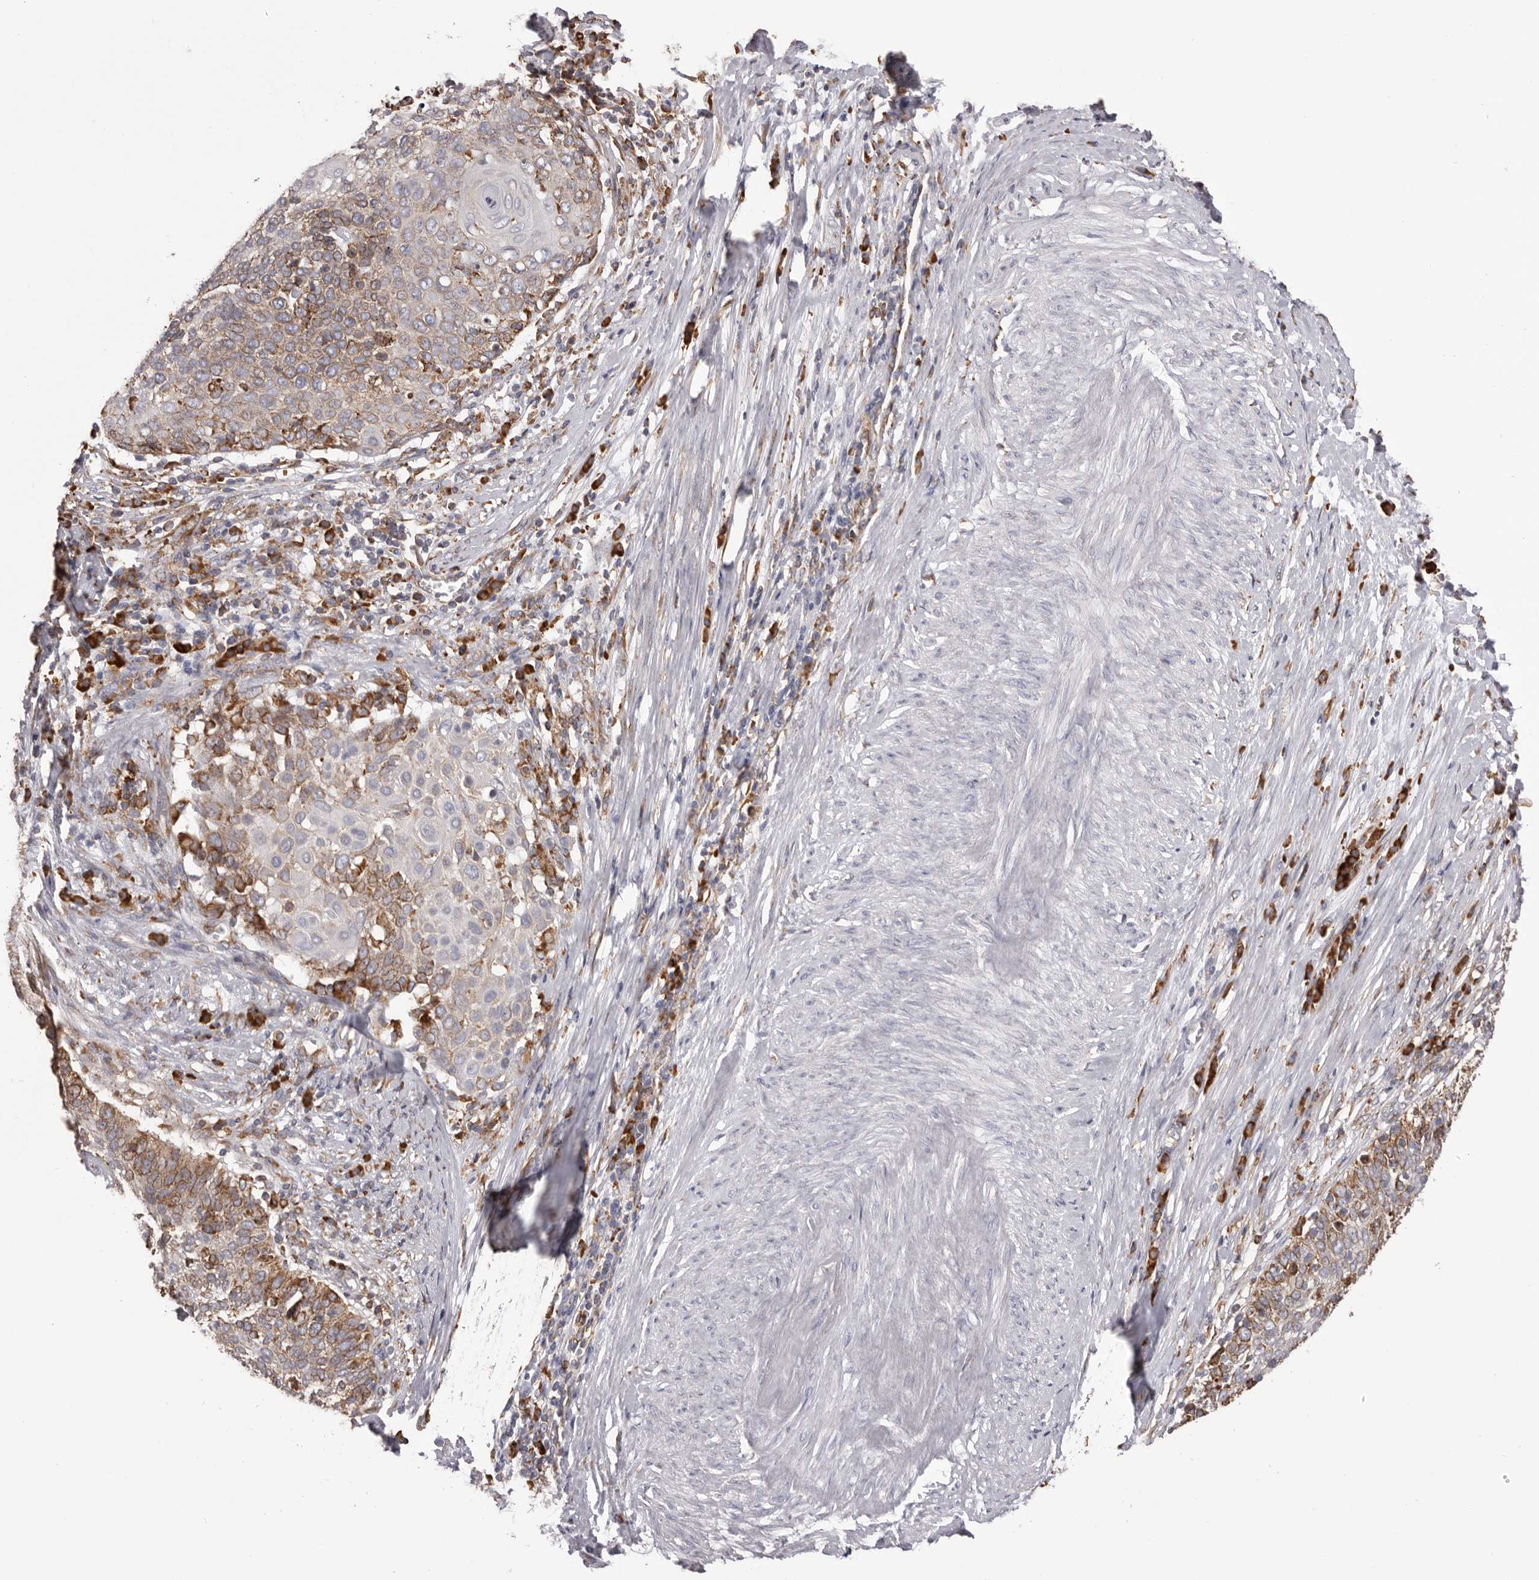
{"staining": {"intensity": "moderate", "quantity": ">75%", "location": "cytoplasmic/membranous"}, "tissue": "cervical cancer", "cell_type": "Tumor cells", "image_type": "cancer", "snomed": [{"axis": "morphology", "description": "Squamous cell carcinoma, NOS"}, {"axis": "topography", "description": "Cervix"}], "caption": "This is a histology image of immunohistochemistry (IHC) staining of cervical cancer (squamous cell carcinoma), which shows moderate staining in the cytoplasmic/membranous of tumor cells.", "gene": "QRSL1", "patient": {"sex": "female", "age": 39}}